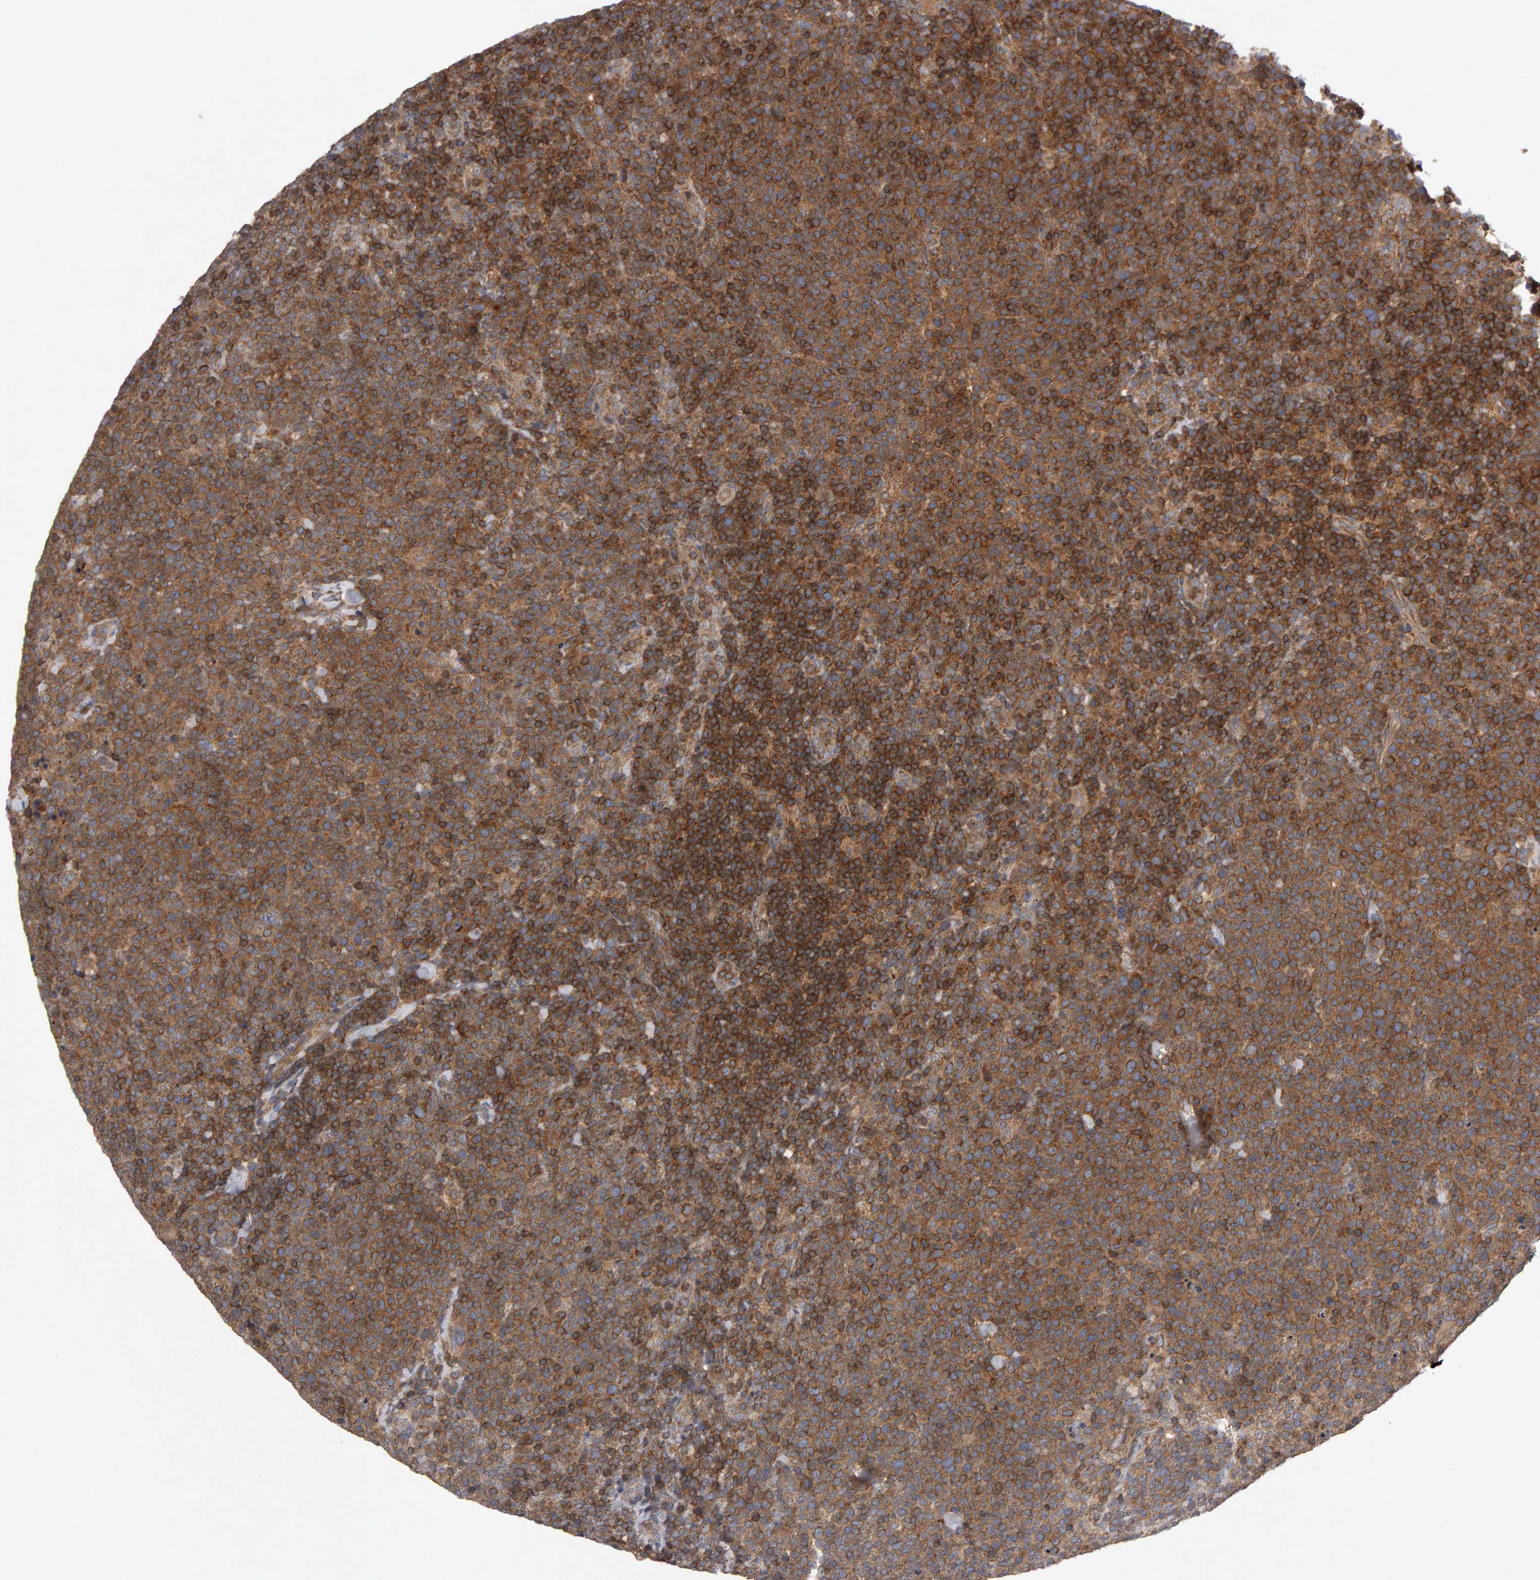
{"staining": {"intensity": "moderate", "quantity": ">75%", "location": "cytoplasmic/membranous"}, "tissue": "lymphoma", "cell_type": "Tumor cells", "image_type": "cancer", "snomed": [{"axis": "morphology", "description": "Malignant lymphoma, non-Hodgkin's type, High grade"}, {"axis": "topography", "description": "Lymph node"}], "caption": "Protein analysis of lymphoma tissue demonstrates moderate cytoplasmic/membranous staining in about >75% of tumor cells.", "gene": "PGS1", "patient": {"sex": "male", "age": 61}}